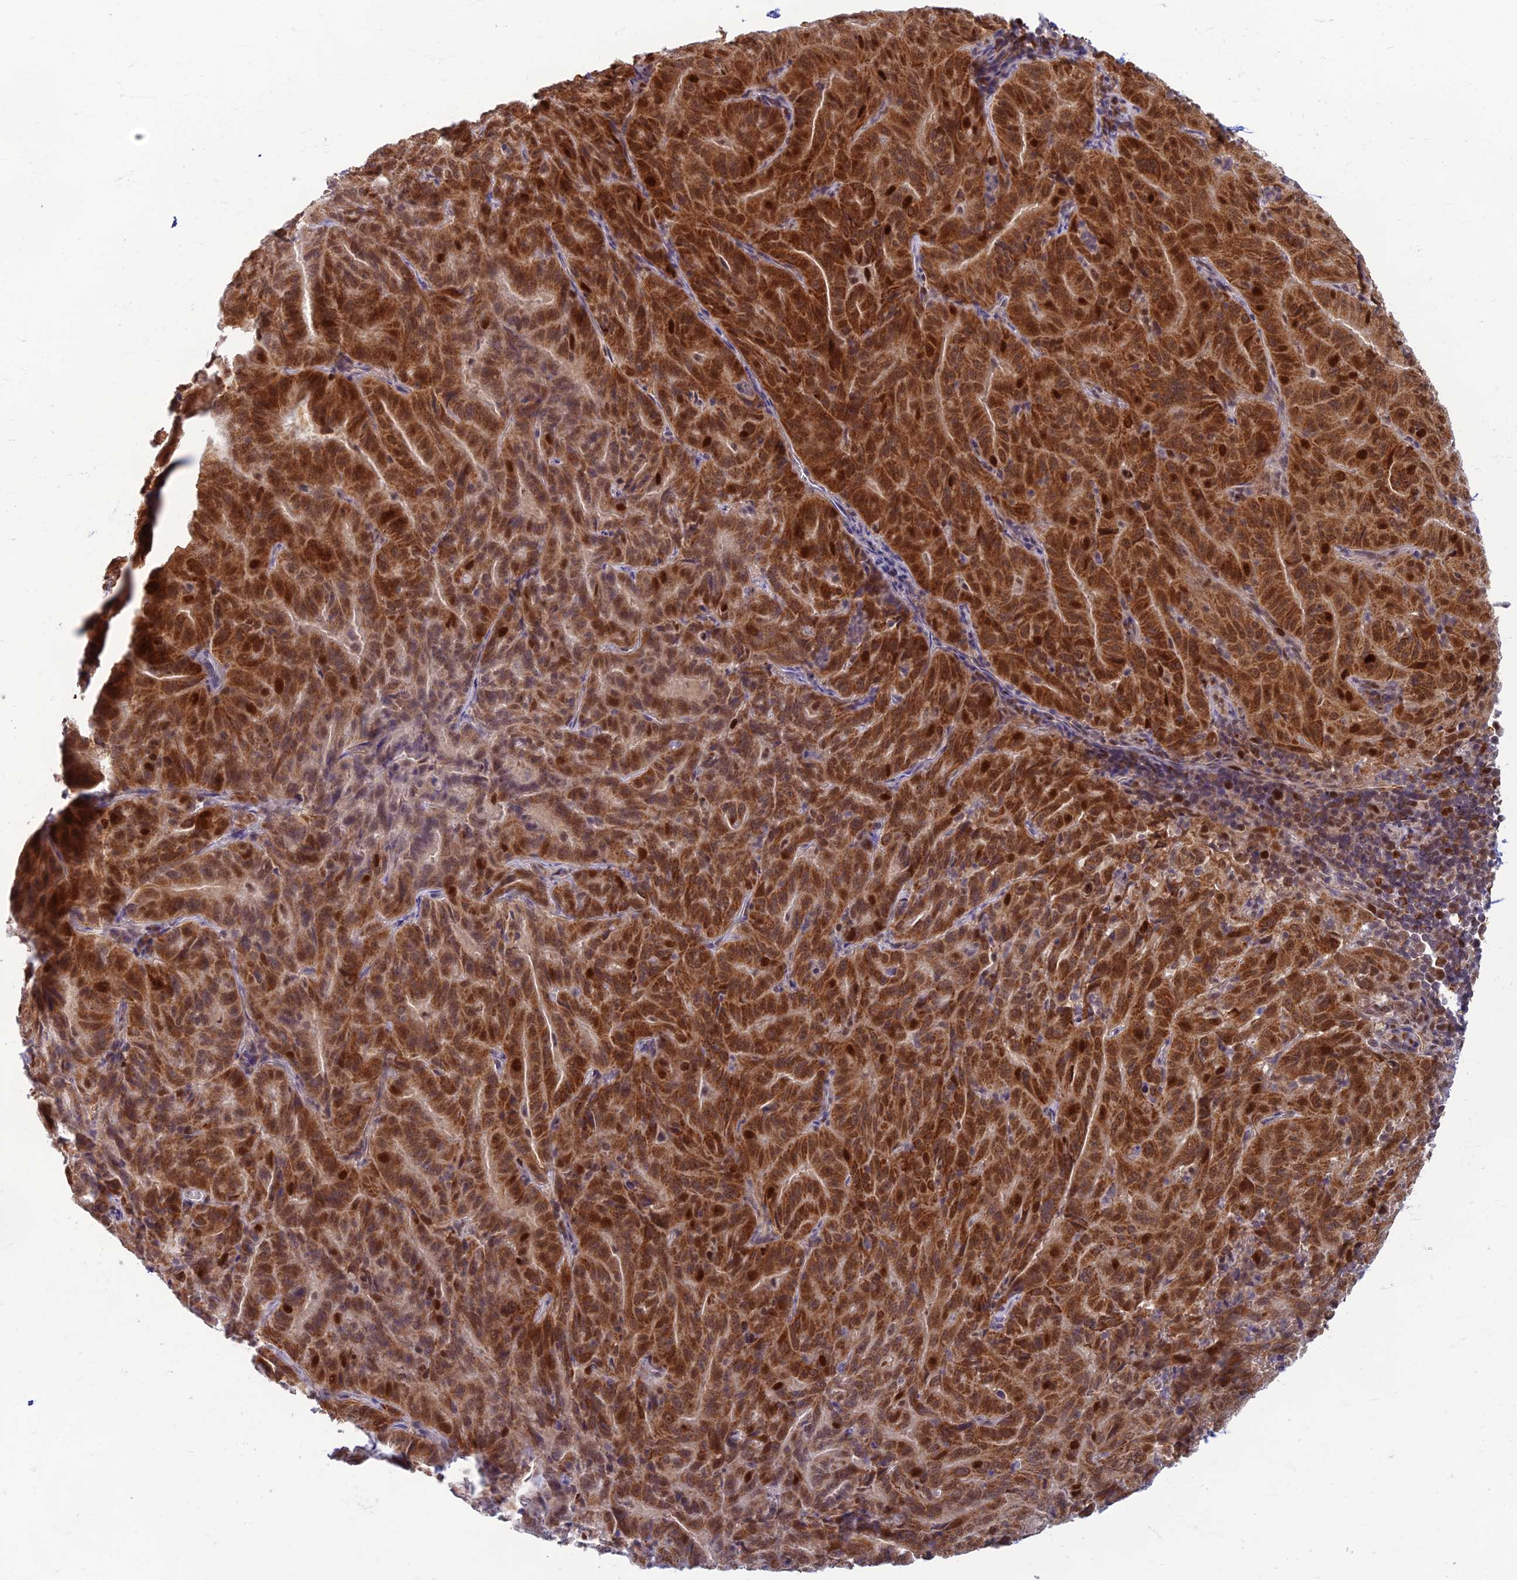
{"staining": {"intensity": "strong", "quantity": ">75%", "location": "cytoplasmic/membranous,nuclear"}, "tissue": "pancreatic cancer", "cell_type": "Tumor cells", "image_type": "cancer", "snomed": [{"axis": "morphology", "description": "Adenocarcinoma, NOS"}, {"axis": "topography", "description": "Pancreas"}], "caption": "The image displays immunohistochemical staining of pancreatic adenocarcinoma. There is strong cytoplasmic/membranous and nuclear positivity is identified in approximately >75% of tumor cells. (DAB (3,3'-diaminobenzidine) = brown stain, brightfield microscopy at high magnification).", "gene": "EARS2", "patient": {"sex": "male", "age": 63}}